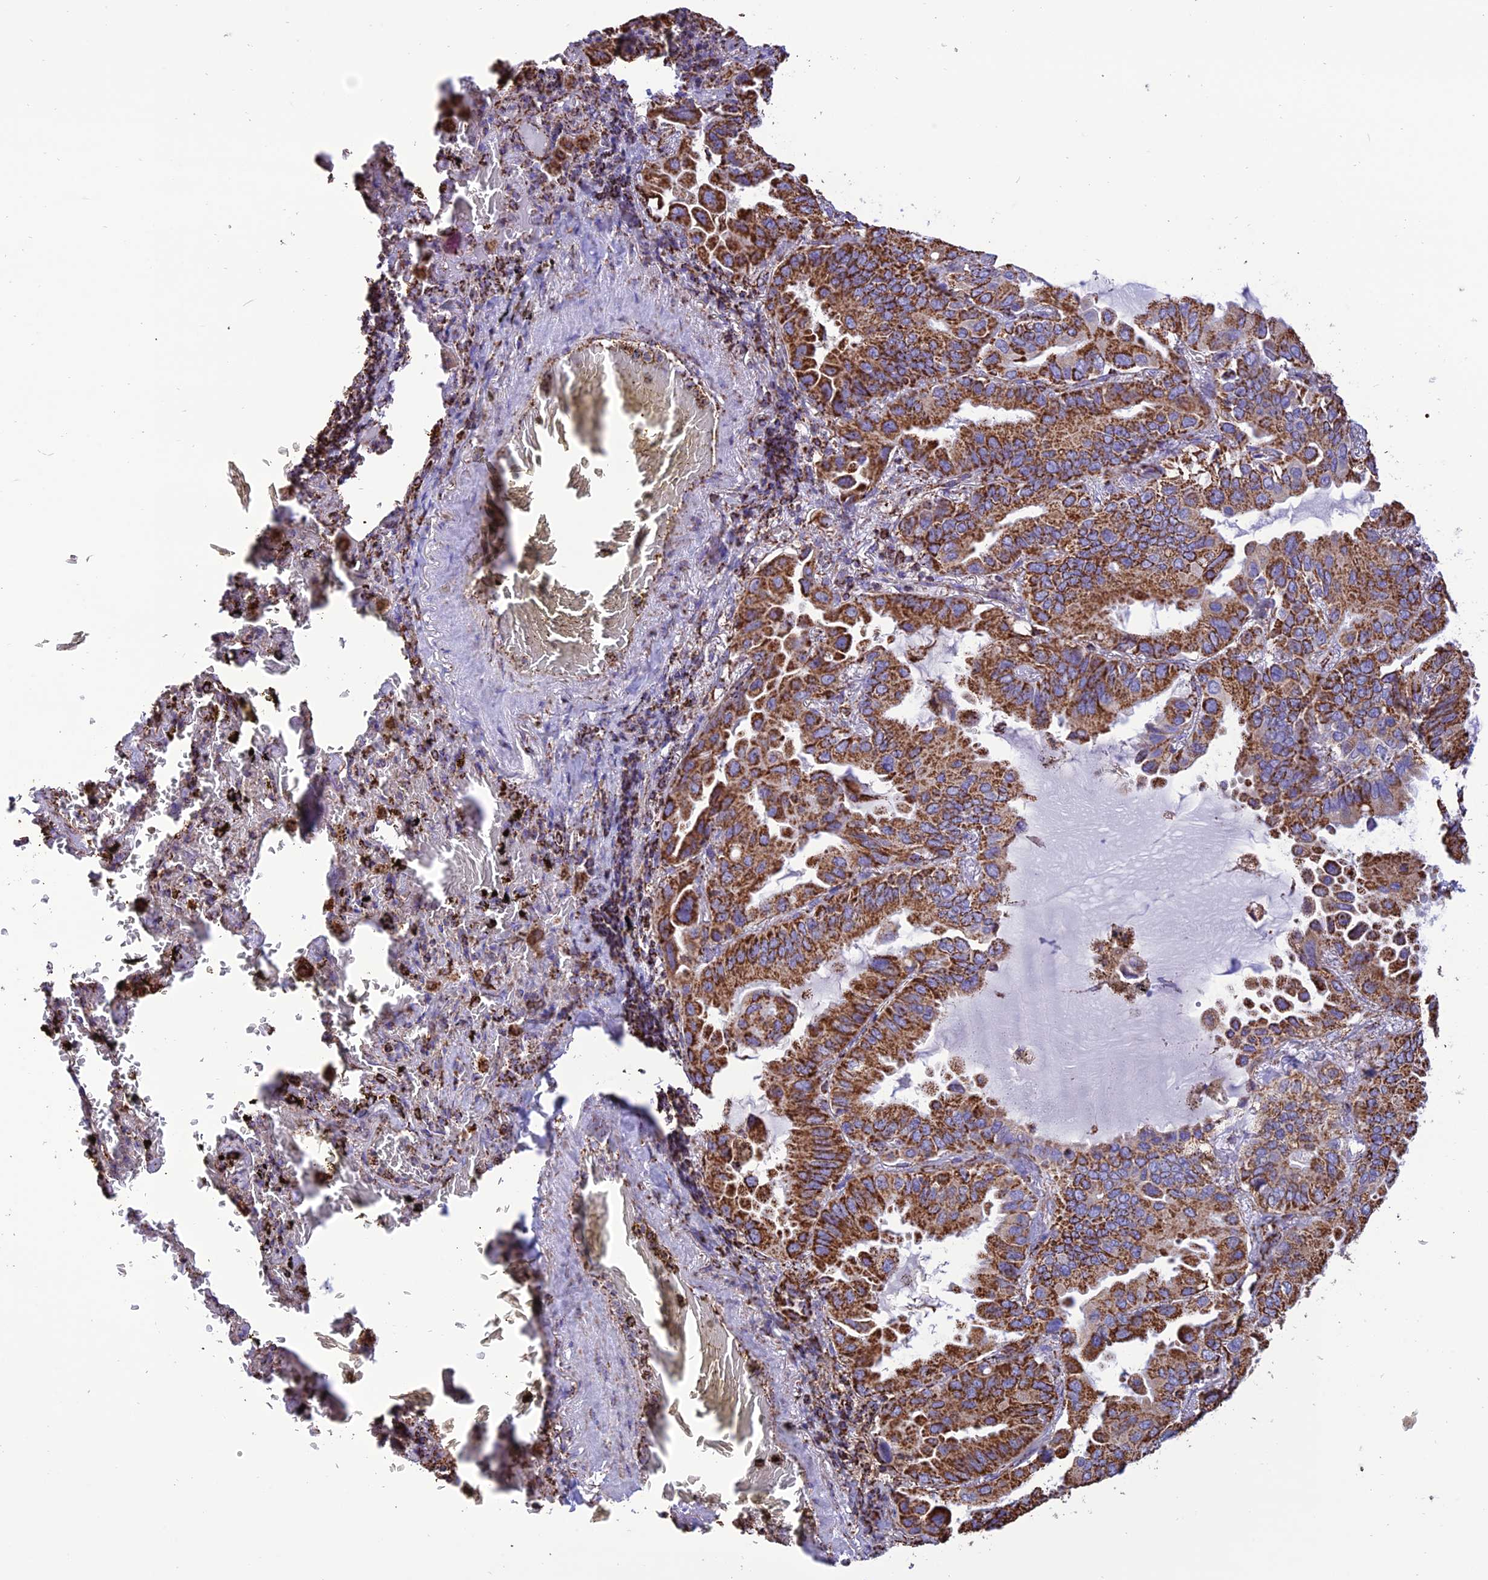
{"staining": {"intensity": "strong", "quantity": ">75%", "location": "cytoplasmic/membranous"}, "tissue": "lung cancer", "cell_type": "Tumor cells", "image_type": "cancer", "snomed": [{"axis": "morphology", "description": "Adenocarcinoma, NOS"}, {"axis": "topography", "description": "Lung"}], "caption": "IHC staining of lung cancer (adenocarcinoma), which demonstrates high levels of strong cytoplasmic/membranous positivity in about >75% of tumor cells indicating strong cytoplasmic/membranous protein expression. The staining was performed using DAB (3,3'-diaminobenzidine) (brown) for protein detection and nuclei were counterstained in hematoxylin (blue).", "gene": "NDUFAF1", "patient": {"sex": "male", "age": 64}}